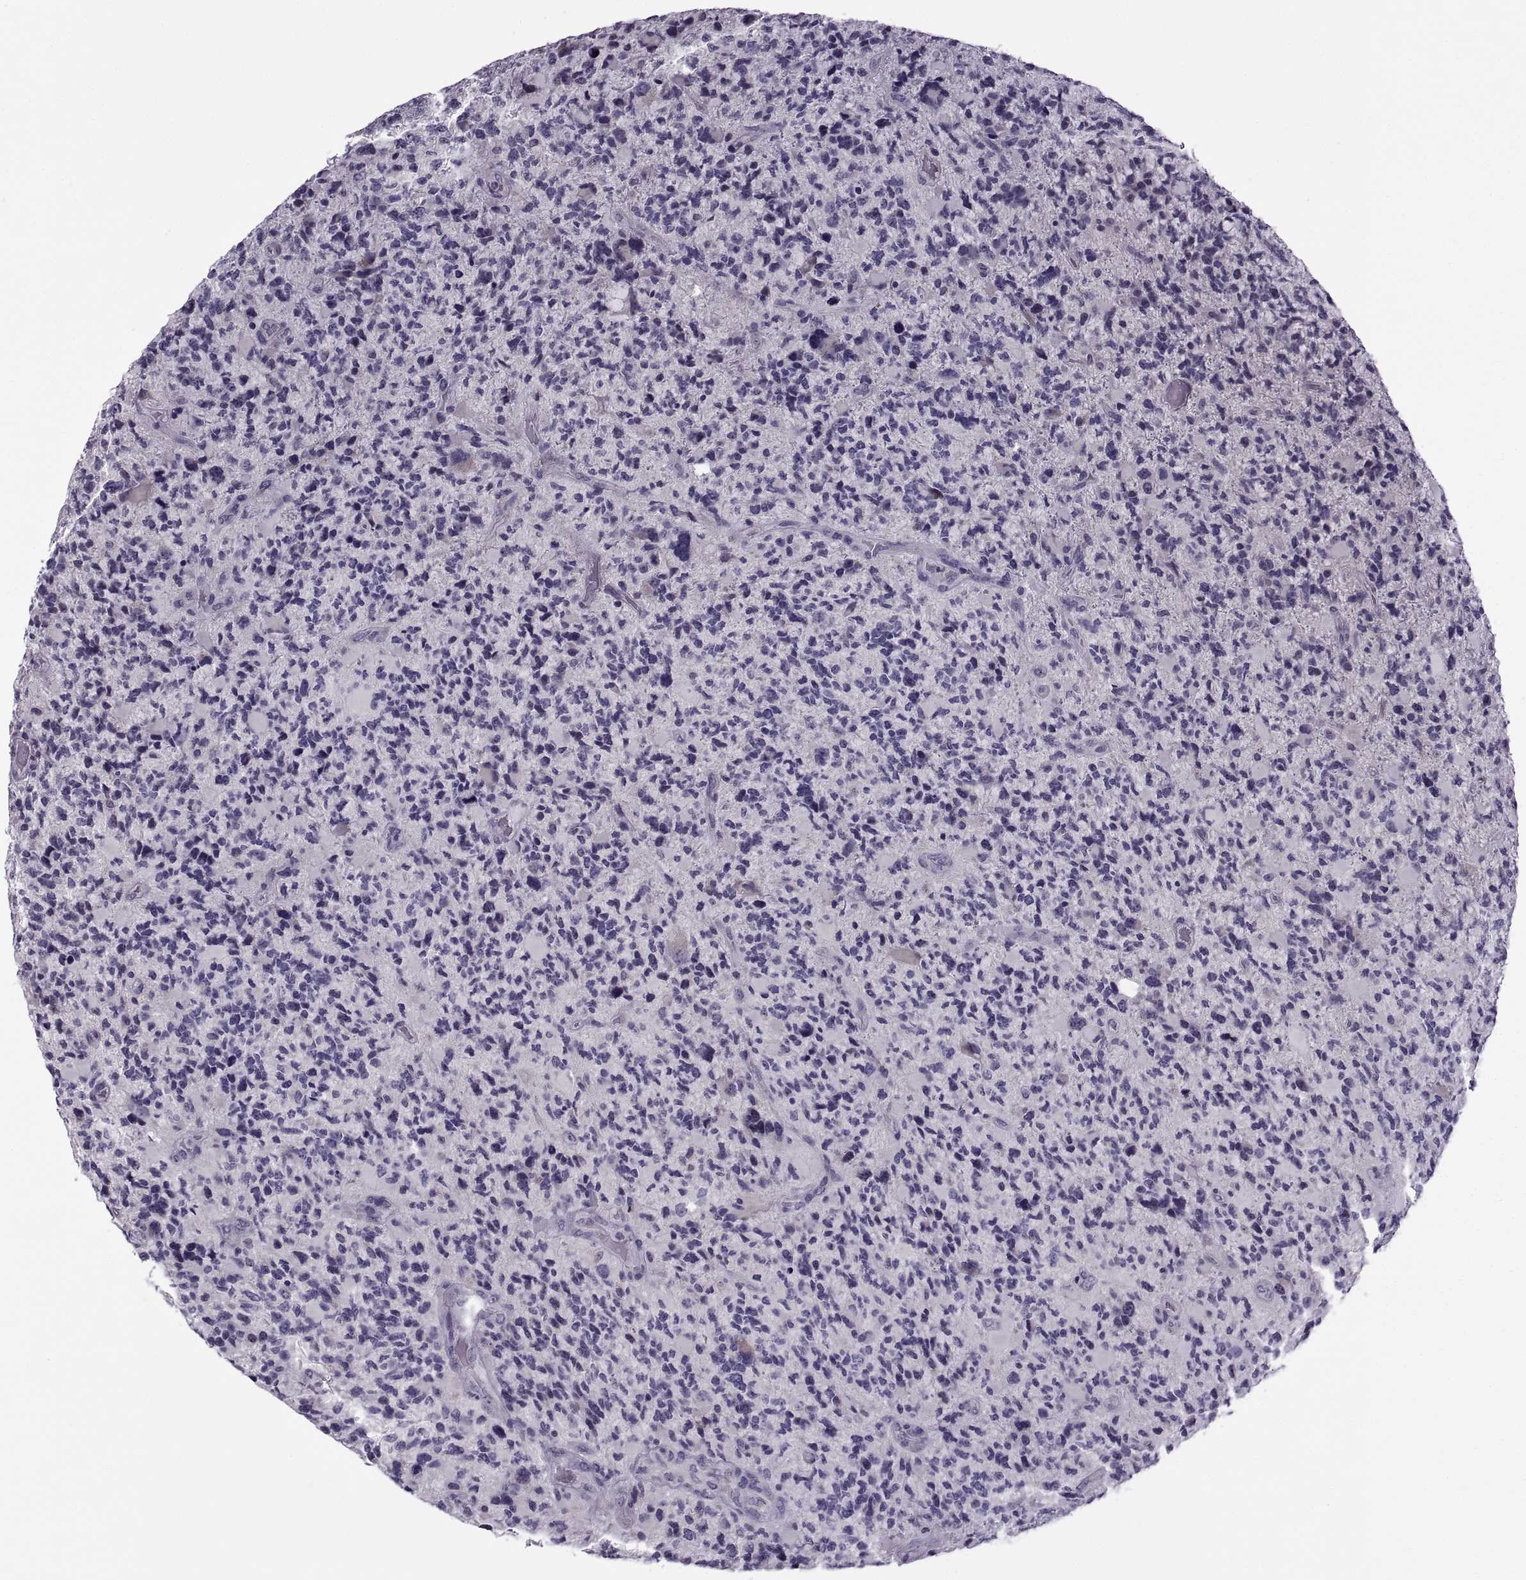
{"staining": {"intensity": "negative", "quantity": "none", "location": "none"}, "tissue": "glioma", "cell_type": "Tumor cells", "image_type": "cancer", "snomed": [{"axis": "morphology", "description": "Glioma, malignant, High grade"}, {"axis": "topography", "description": "Brain"}], "caption": "The micrograph shows no staining of tumor cells in glioma.", "gene": "MAGEB1", "patient": {"sex": "female", "age": 71}}